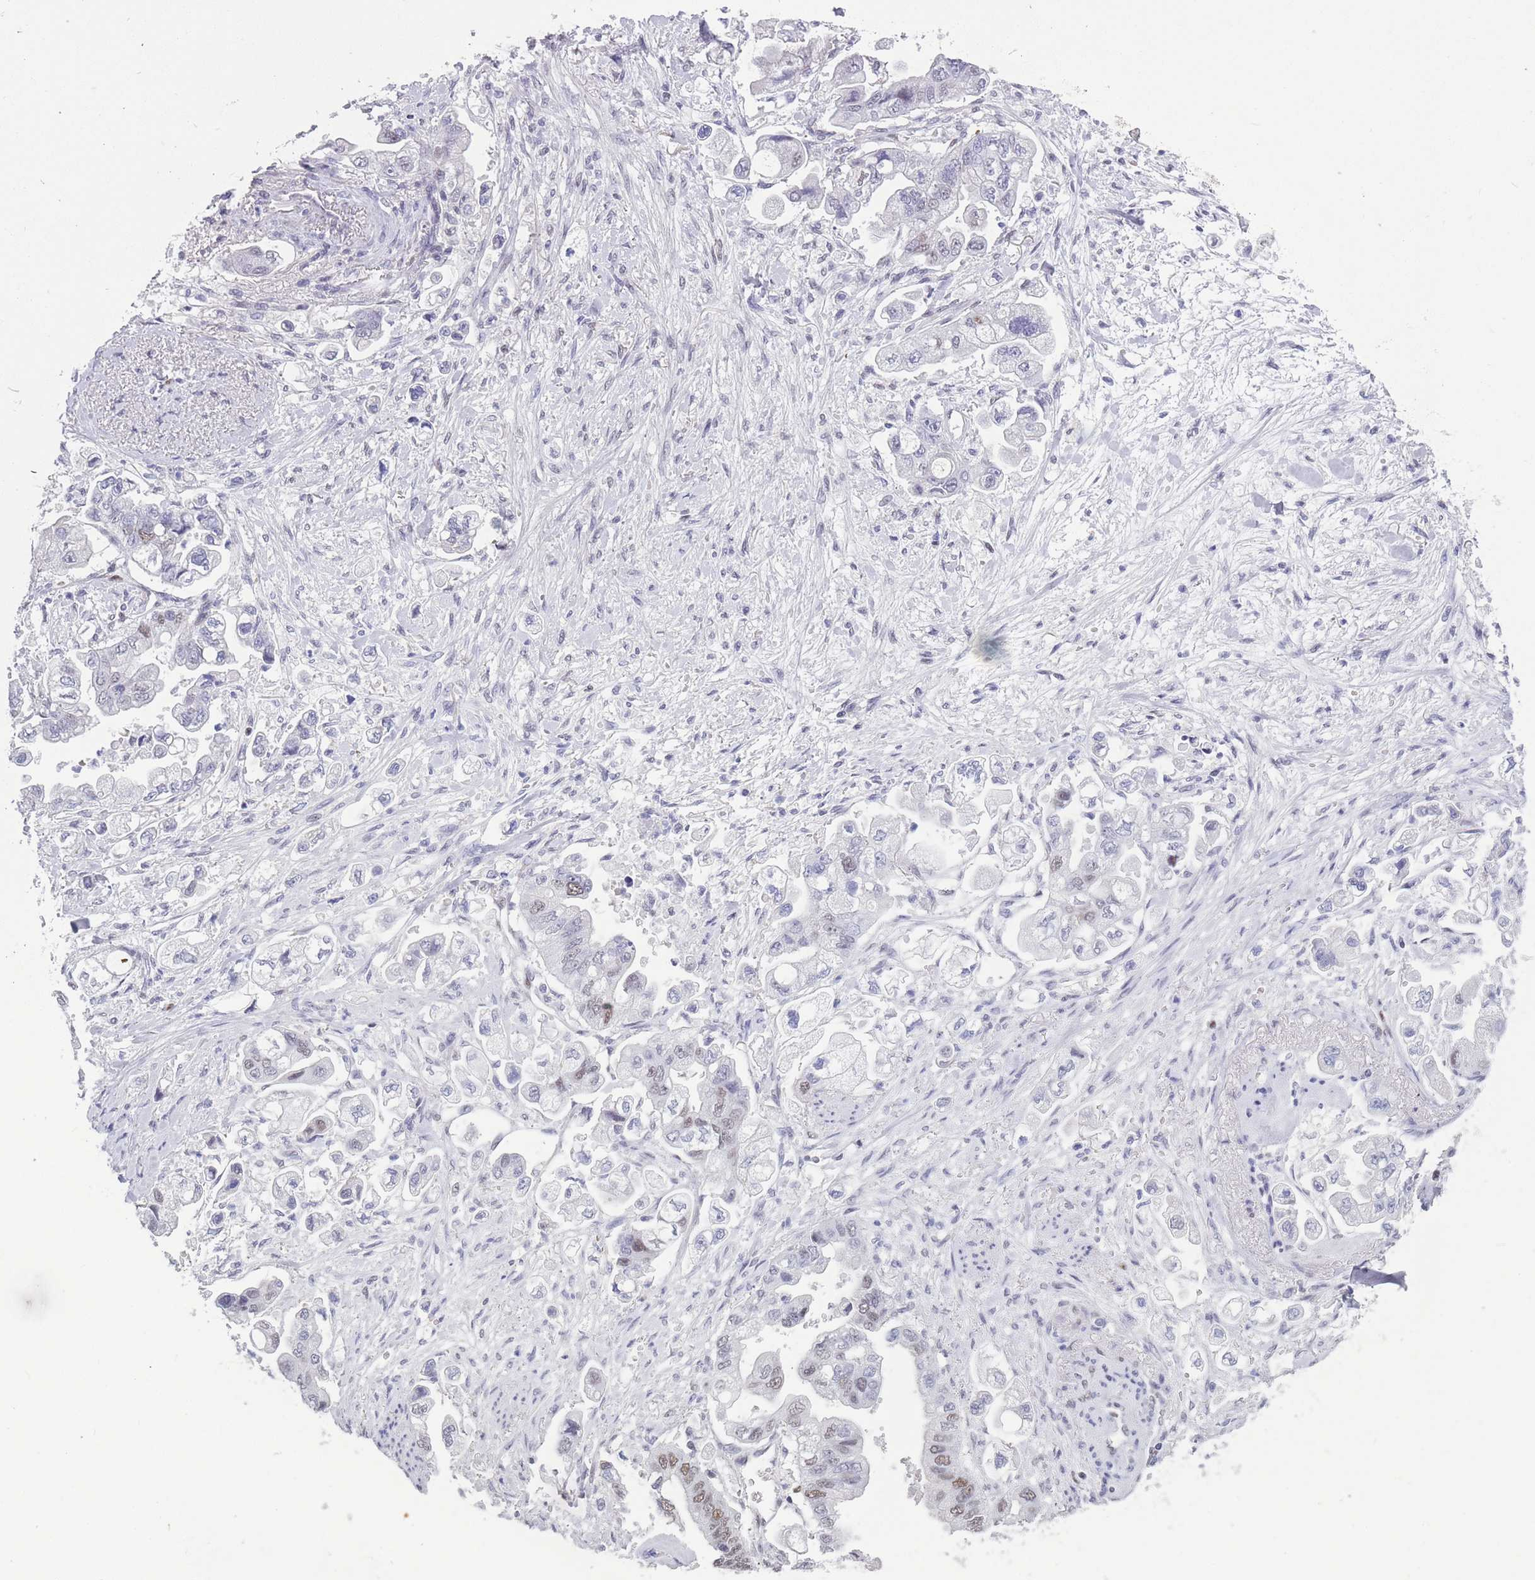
{"staining": {"intensity": "moderate", "quantity": "<25%", "location": "nuclear"}, "tissue": "stomach cancer", "cell_type": "Tumor cells", "image_type": "cancer", "snomed": [{"axis": "morphology", "description": "Adenocarcinoma, NOS"}, {"axis": "topography", "description": "Stomach"}], "caption": "Protein staining exhibits moderate nuclear positivity in approximately <25% of tumor cells in stomach cancer. The staining is performed using DAB brown chromogen to label protein expression. The nuclei are counter-stained blue using hematoxylin.", "gene": "NASP", "patient": {"sex": "male", "age": 62}}